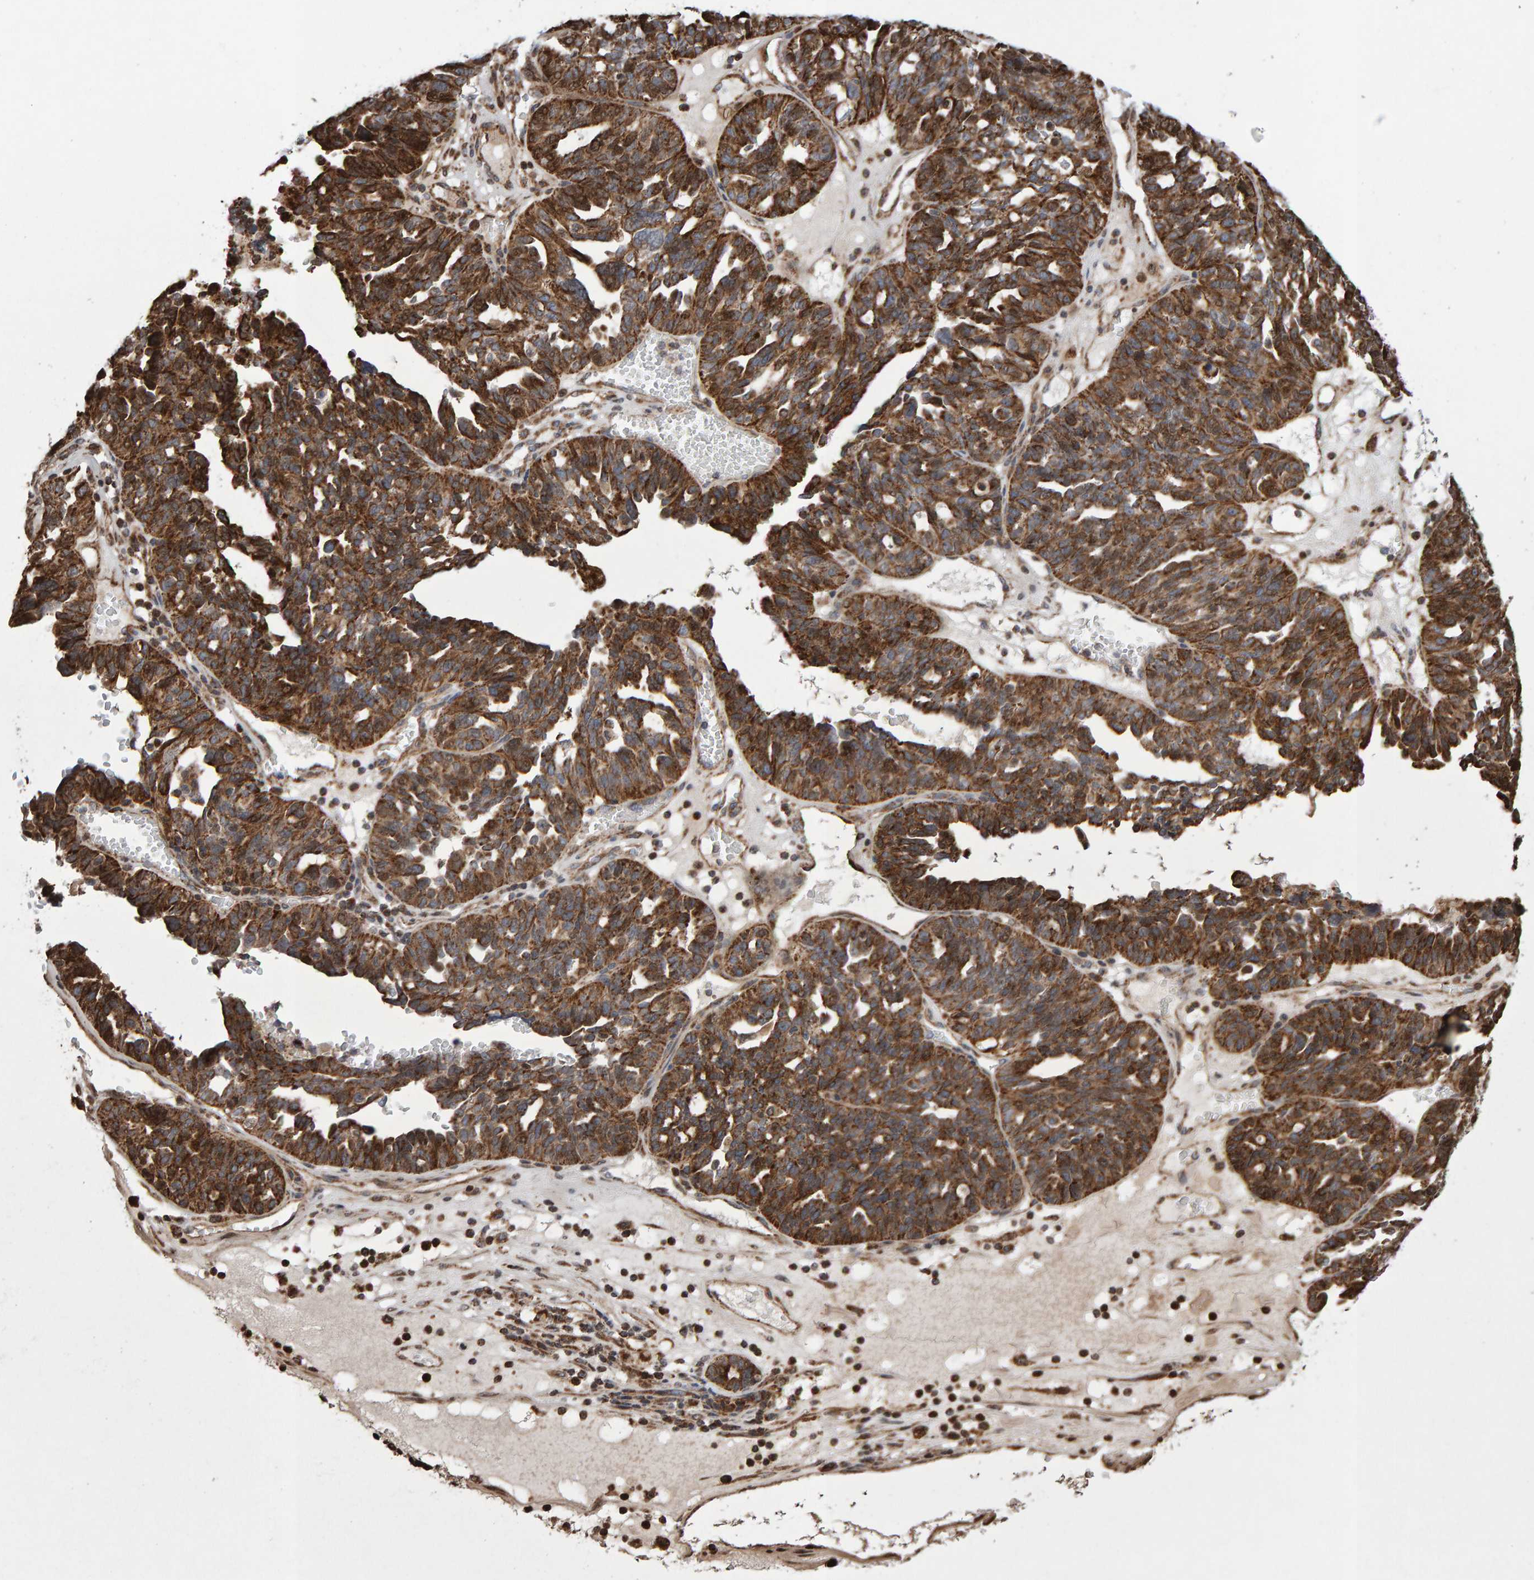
{"staining": {"intensity": "strong", "quantity": ">75%", "location": "cytoplasmic/membranous"}, "tissue": "ovarian cancer", "cell_type": "Tumor cells", "image_type": "cancer", "snomed": [{"axis": "morphology", "description": "Cystadenocarcinoma, serous, NOS"}, {"axis": "topography", "description": "Ovary"}], "caption": "A micrograph of serous cystadenocarcinoma (ovarian) stained for a protein demonstrates strong cytoplasmic/membranous brown staining in tumor cells.", "gene": "PECR", "patient": {"sex": "female", "age": 59}}